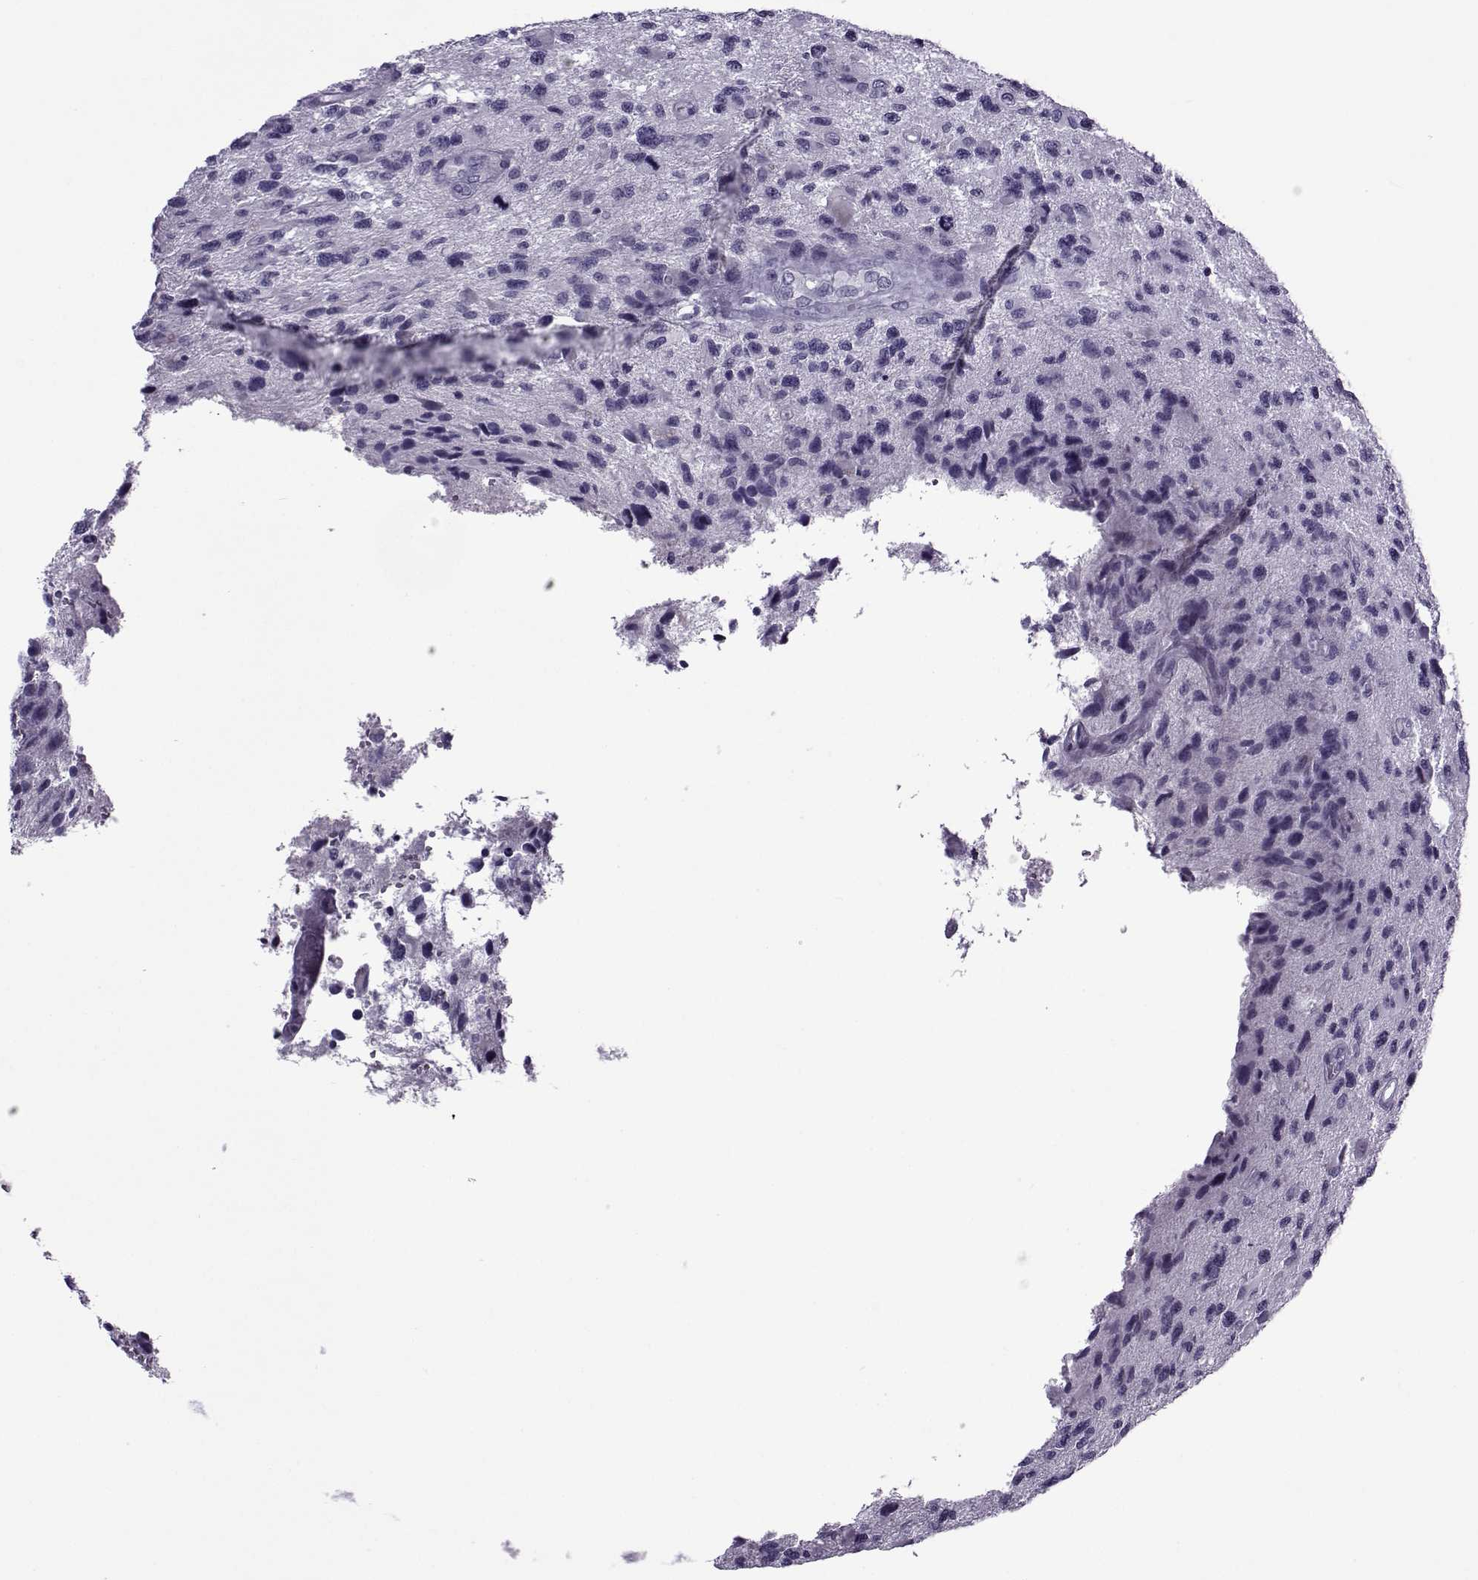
{"staining": {"intensity": "negative", "quantity": "none", "location": "none"}, "tissue": "glioma", "cell_type": "Tumor cells", "image_type": "cancer", "snomed": [{"axis": "morphology", "description": "Glioma, malignant, NOS"}, {"axis": "morphology", "description": "Glioma, malignant, High grade"}, {"axis": "topography", "description": "Brain"}], "caption": "The image demonstrates no significant staining in tumor cells of glioma.", "gene": "OIP5", "patient": {"sex": "female", "age": 71}}